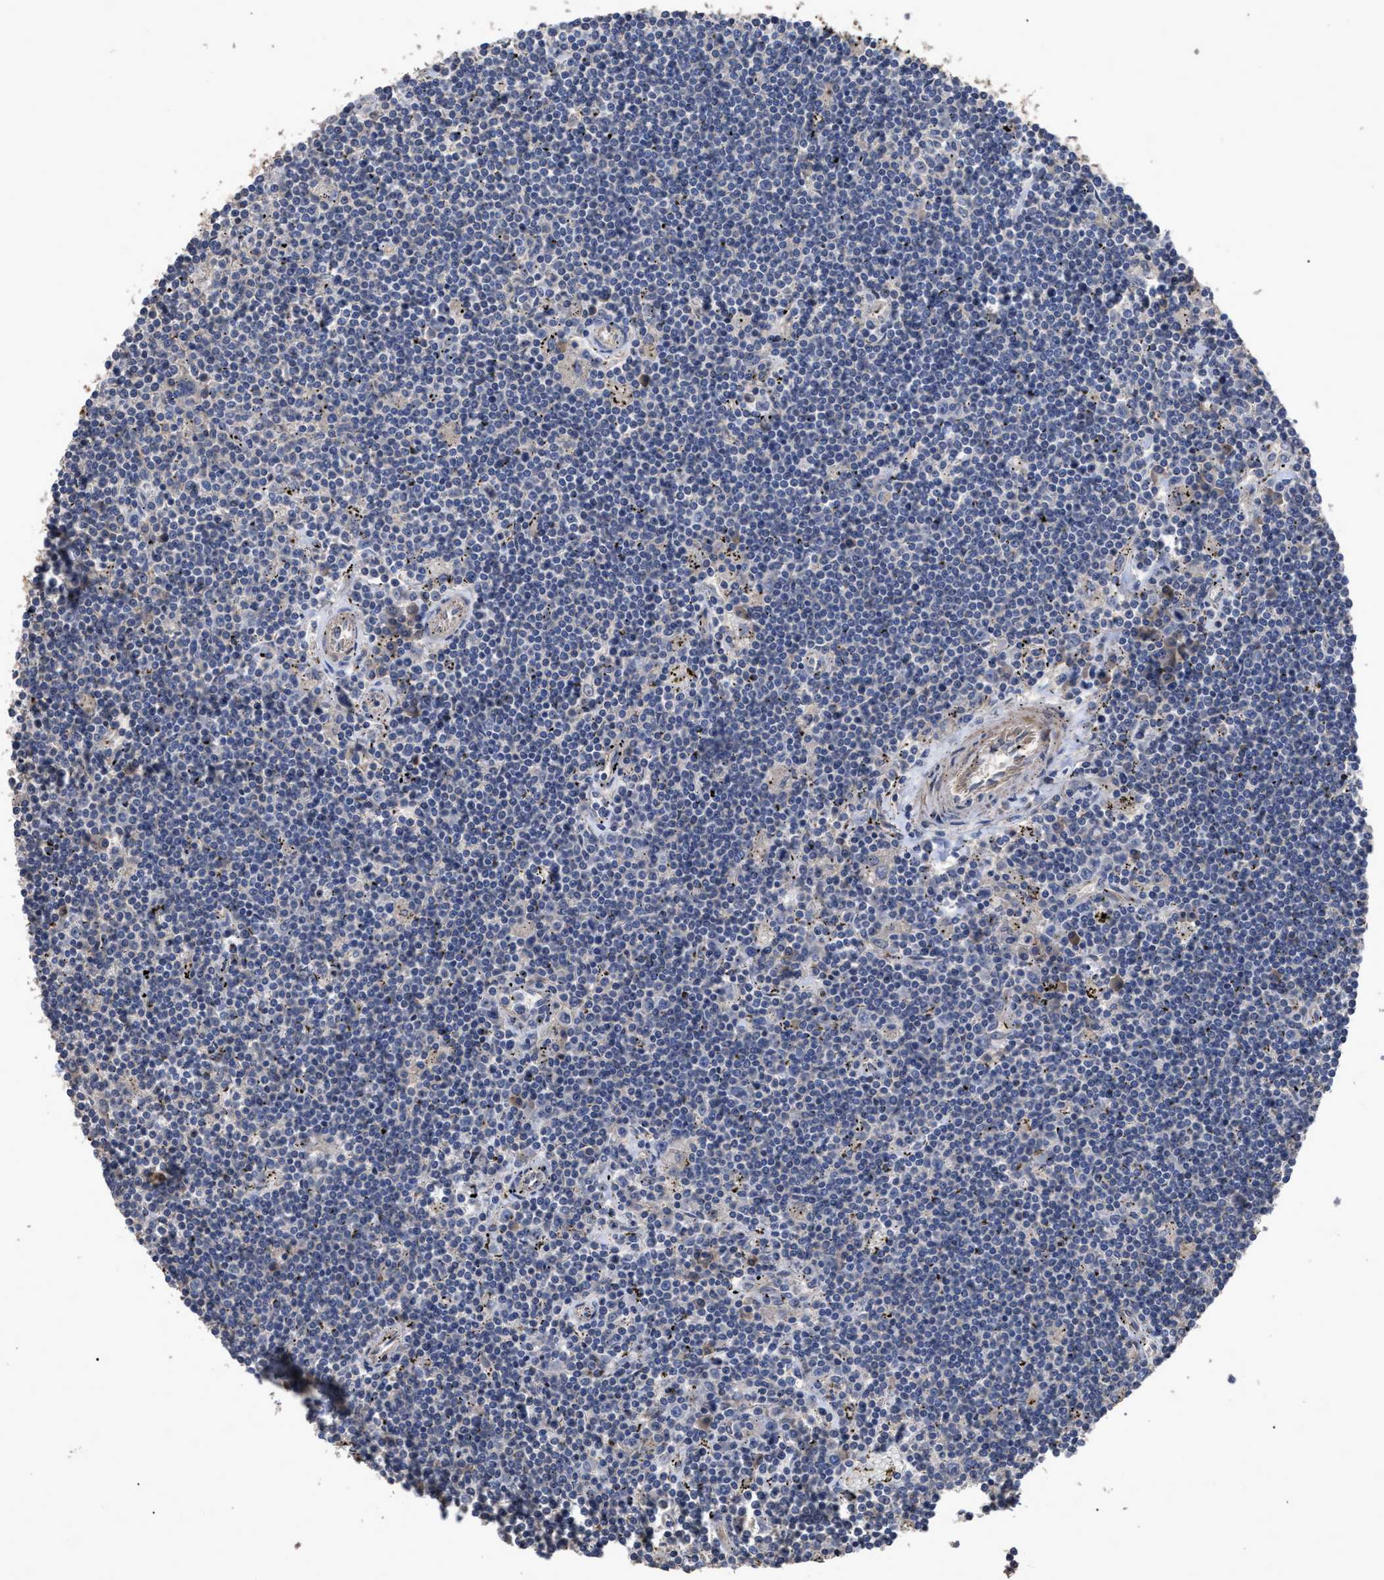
{"staining": {"intensity": "negative", "quantity": "none", "location": "none"}, "tissue": "lymphoma", "cell_type": "Tumor cells", "image_type": "cancer", "snomed": [{"axis": "morphology", "description": "Malignant lymphoma, non-Hodgkin's type, Low grade"}, {"axis": "topography", "description": "Spleen"}], "caption": "This is a histopathology image of immunohistochemistry staining of lymphoma, which shows no staining in tumor cells. (DAB (3,3'-diaminobenzidine) immunohistochemistry (IHC), high magnification).", "gene": "BTN2A1", "patient": {"sex": "male", "age": 76}}